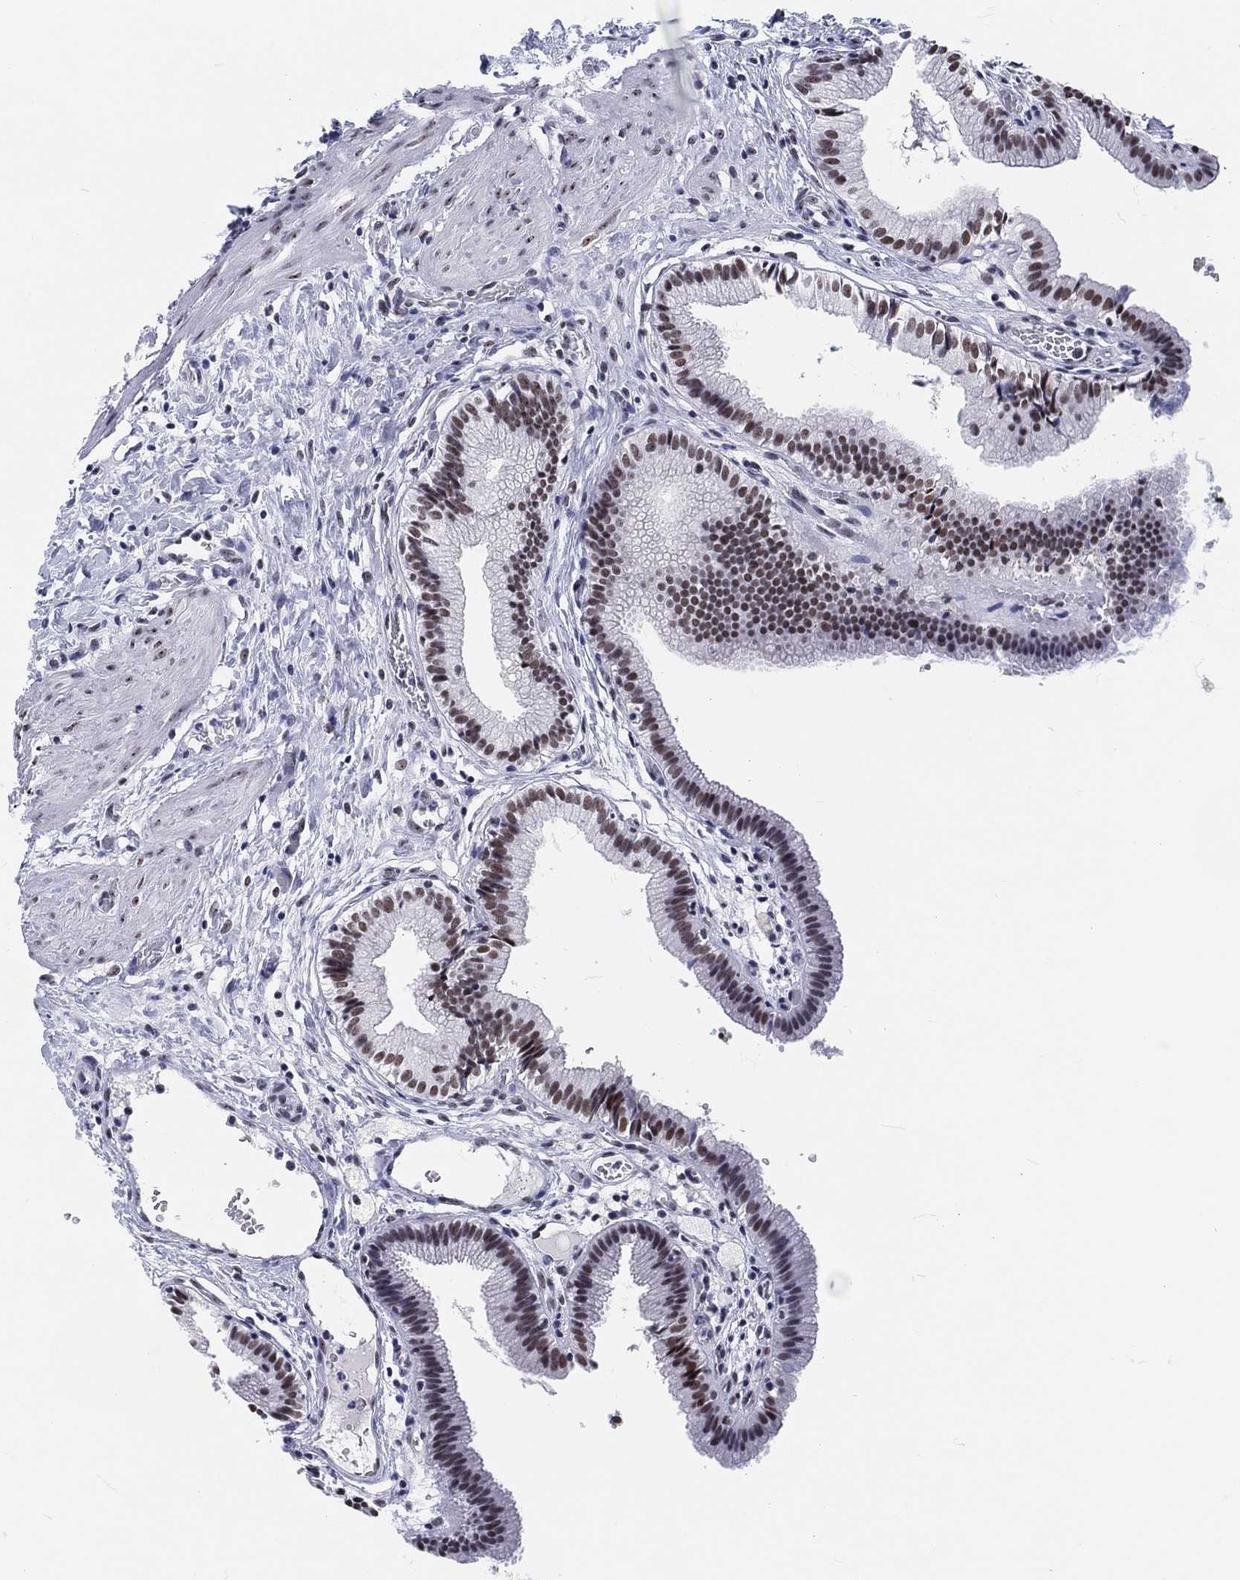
{"staining": {"intensity": "weak", "quantity": "25%-75%", "location": "nuclear"}, "tissue": "gallbladder", "cell_type": "Glandular cells", "image_type": "normal", "snomed": [{"axis": "morphology", "description": "Normal tissue, NOS"}, {"axis": "topography", "description": "Gallbladder"}], "caption": "This micrograph reveals immunohistochemistry (IHC) staining of normal gallbladder, with low weak nuclear positivity in approximately 25%-75% of glandular cells.", "gene": "MAPK8IP1", "patient": {"sex": "female", "age": 24}}